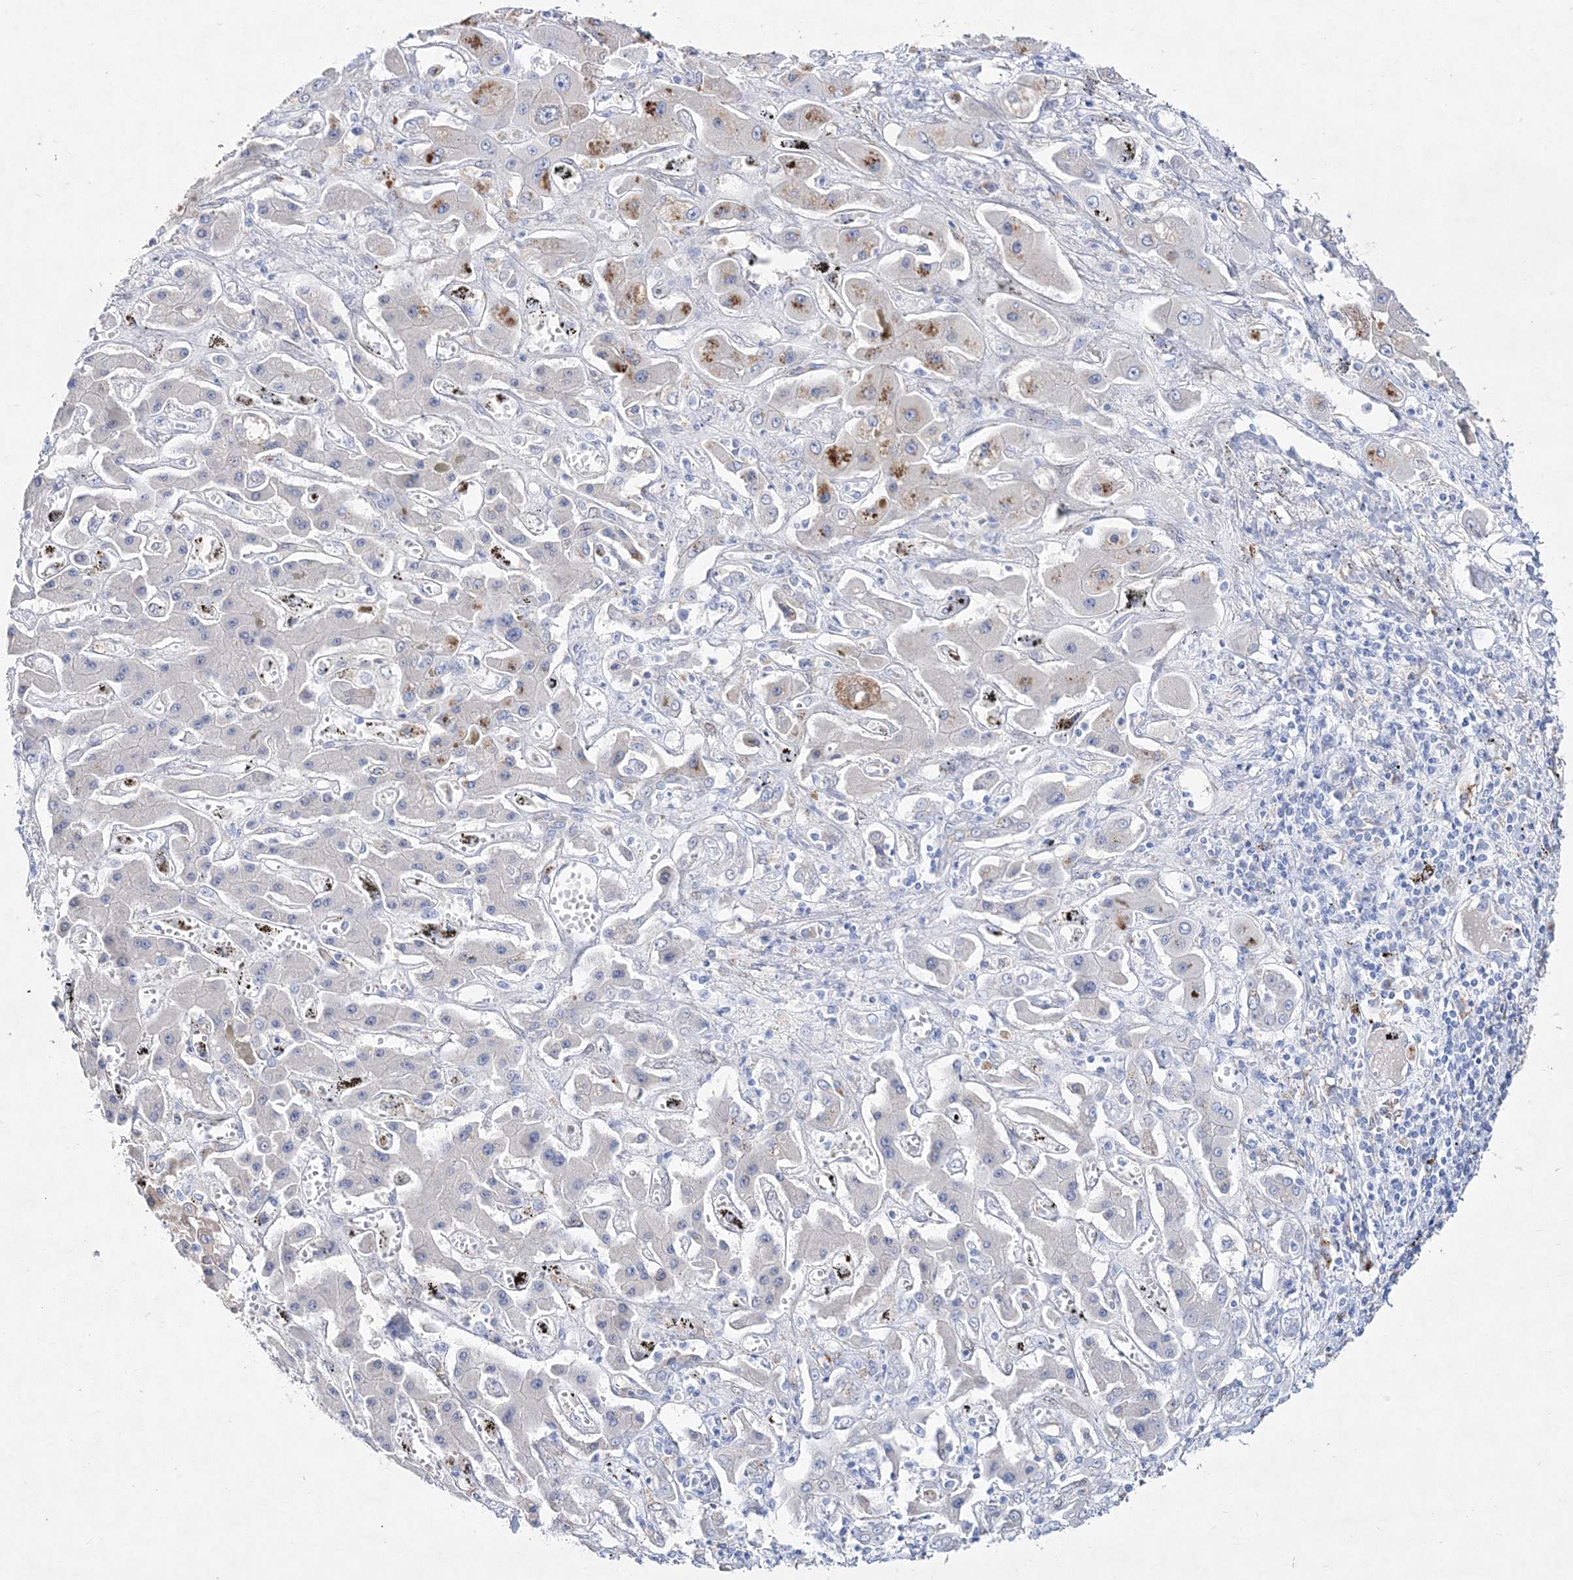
{"staining": {"intensity": "negative", "quantity": "none", "location": "none"}, "tissue": "liver cancer", "cell_type": "Tumor cells", "image_type": "cancer", "snomed": [{"axis": "morphology", "description": "Cholangiocarcinoma"}, {"axis": "topography", "description": "Liver"}], "caption": "Tumor cells show no significant positivity in liver cancer. (DAB (3,3'-diaminobenzidine) immunohistochemistry (IHC) visualized using brightfield microscopy, high magnification).", "gene": "SPINK7", "patient": {"sex": "male", "age": 67}}